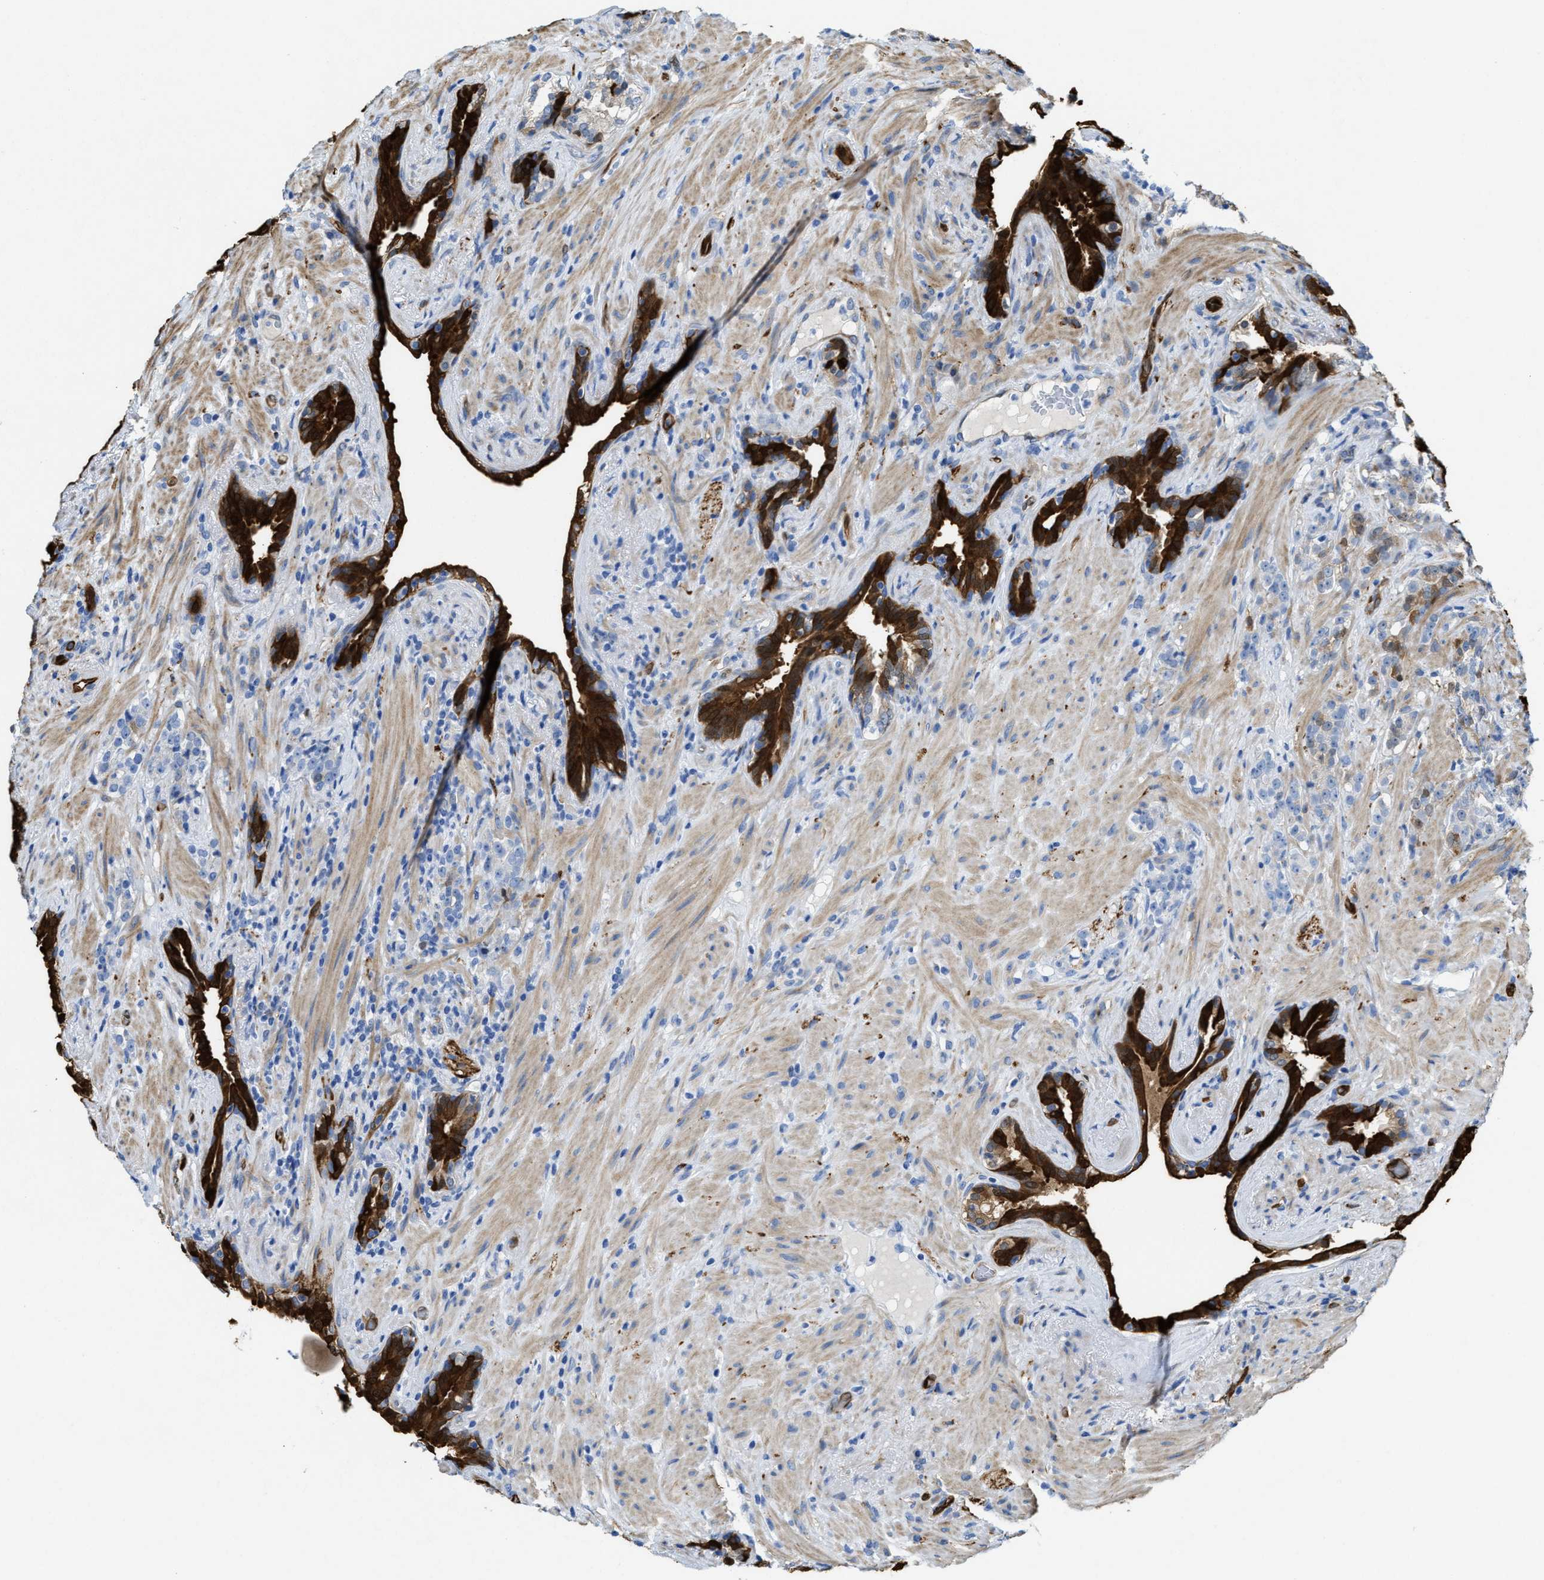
{"staining": {"intensity": "weak", "quantity": "<25%", "location": "cytoplasmic/membranous"}, "tissue": "prostate cancer", "cell_type": "Tumor cells", "image_type": "cancer", "snomed": [{"axis": "morphology", "description": "Adenocarcinoma, High grade"}, {"axis": "topography", "description": "Prostate"}], "caption": "Protein analysis of prostate high-grade adenocarcinoma exhibits no significant staining in tumor cells. (Brightfield microscopy of DAB (3,3'-diaminobenzidine) immunohistochemistry (IHC) at high magnification).", "gene": "ASS1", "patient": {"sex": "male", "age": 71}}